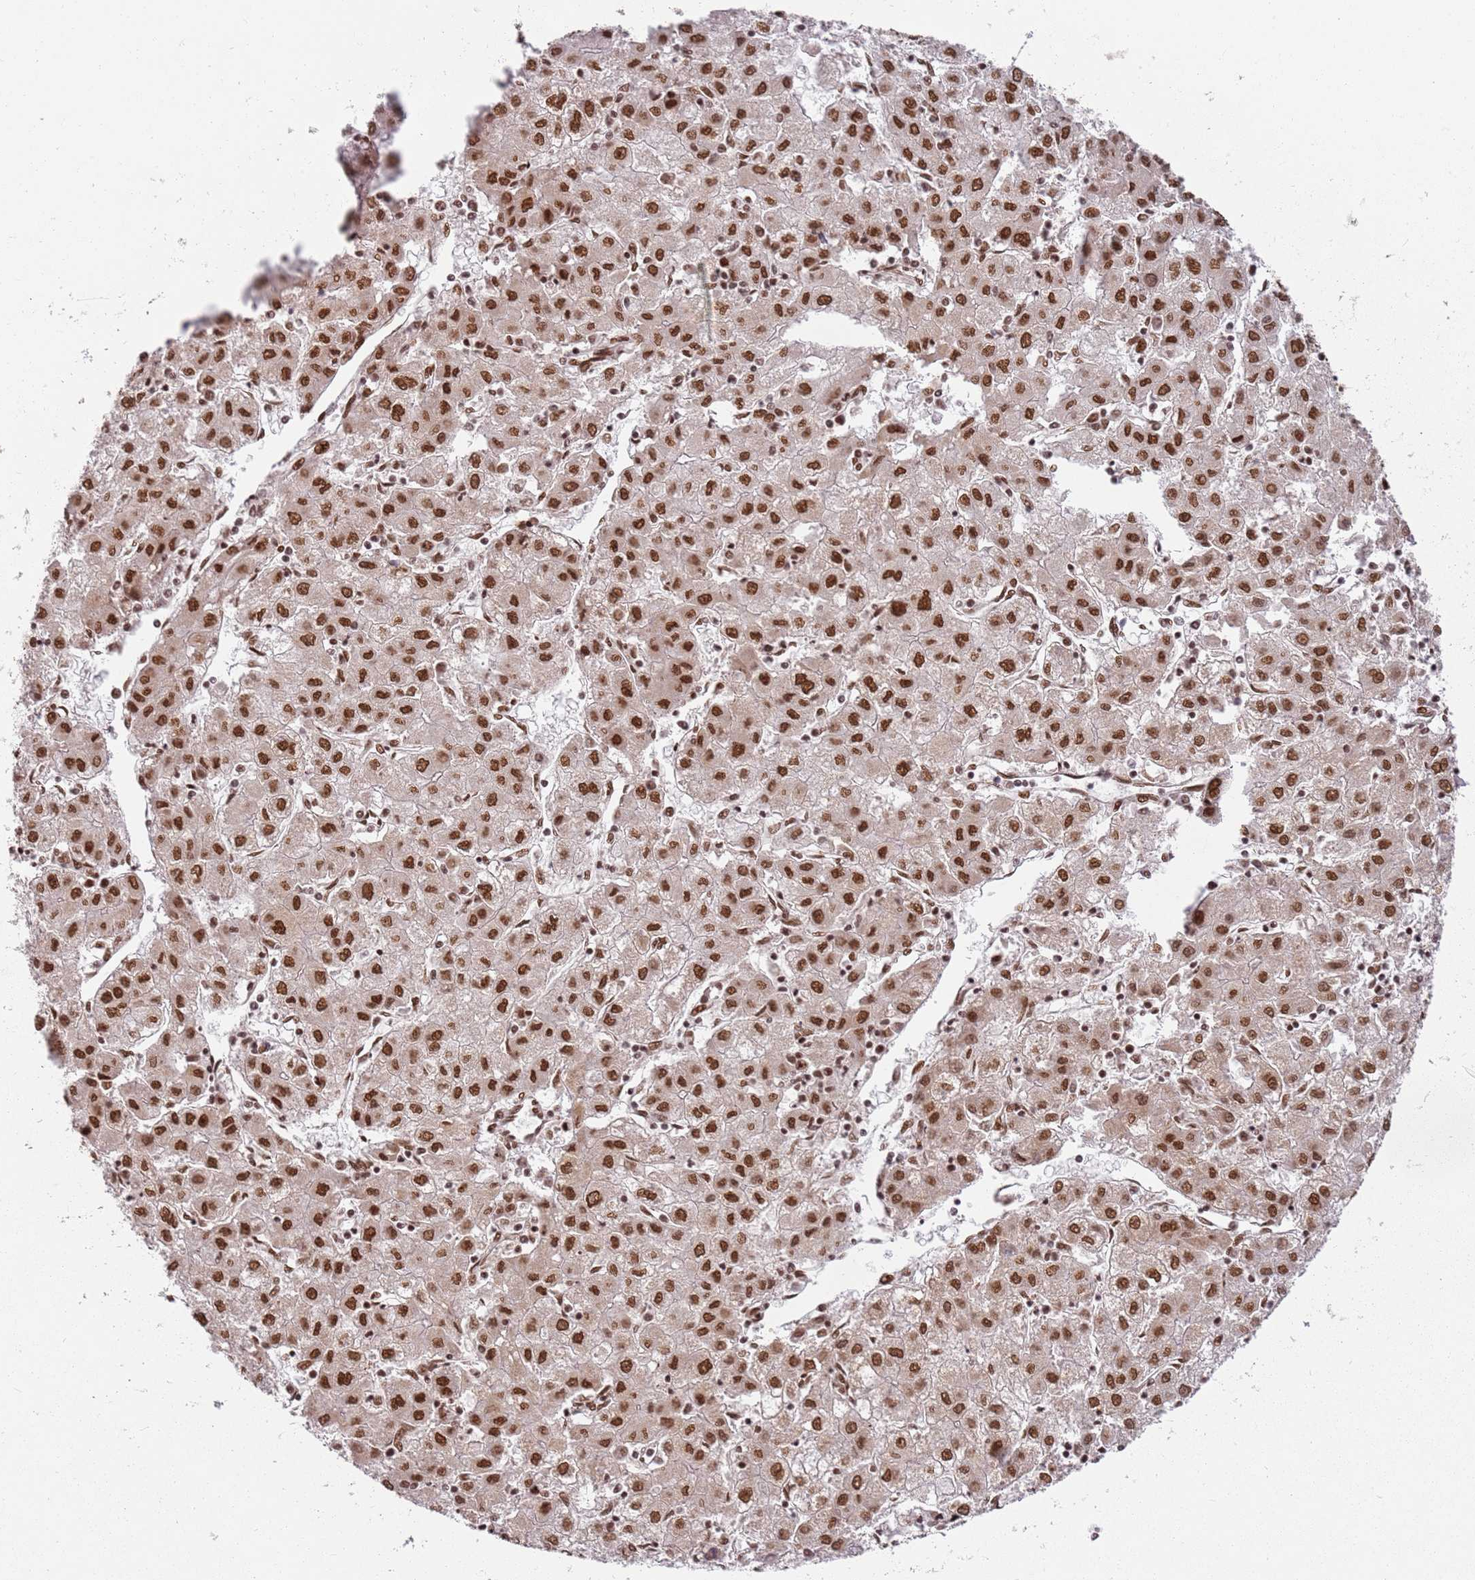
{"staining": {"intensity": "strong", "quantity": ">75%", "location": "nuclear"}, "tissue": "liver cancer", "cell_type": "Tumor cells", "image_type": "cancer", "snomed": [{"axis": "morphology", "description": "Carcinoma, Hepatocellular, NOS"}, {"axis": "topography", "description": "Liver"}], "caption": "Immunohistochemical staining of human liver cancer reveals high levels of strong nuclear positivity in about >75% of tumor cells. (DAB IHC, brown staining for protein, blue staining for nuclei).", "gene": "TENT4A", "patient": {"sex": "male", "age": 72}}